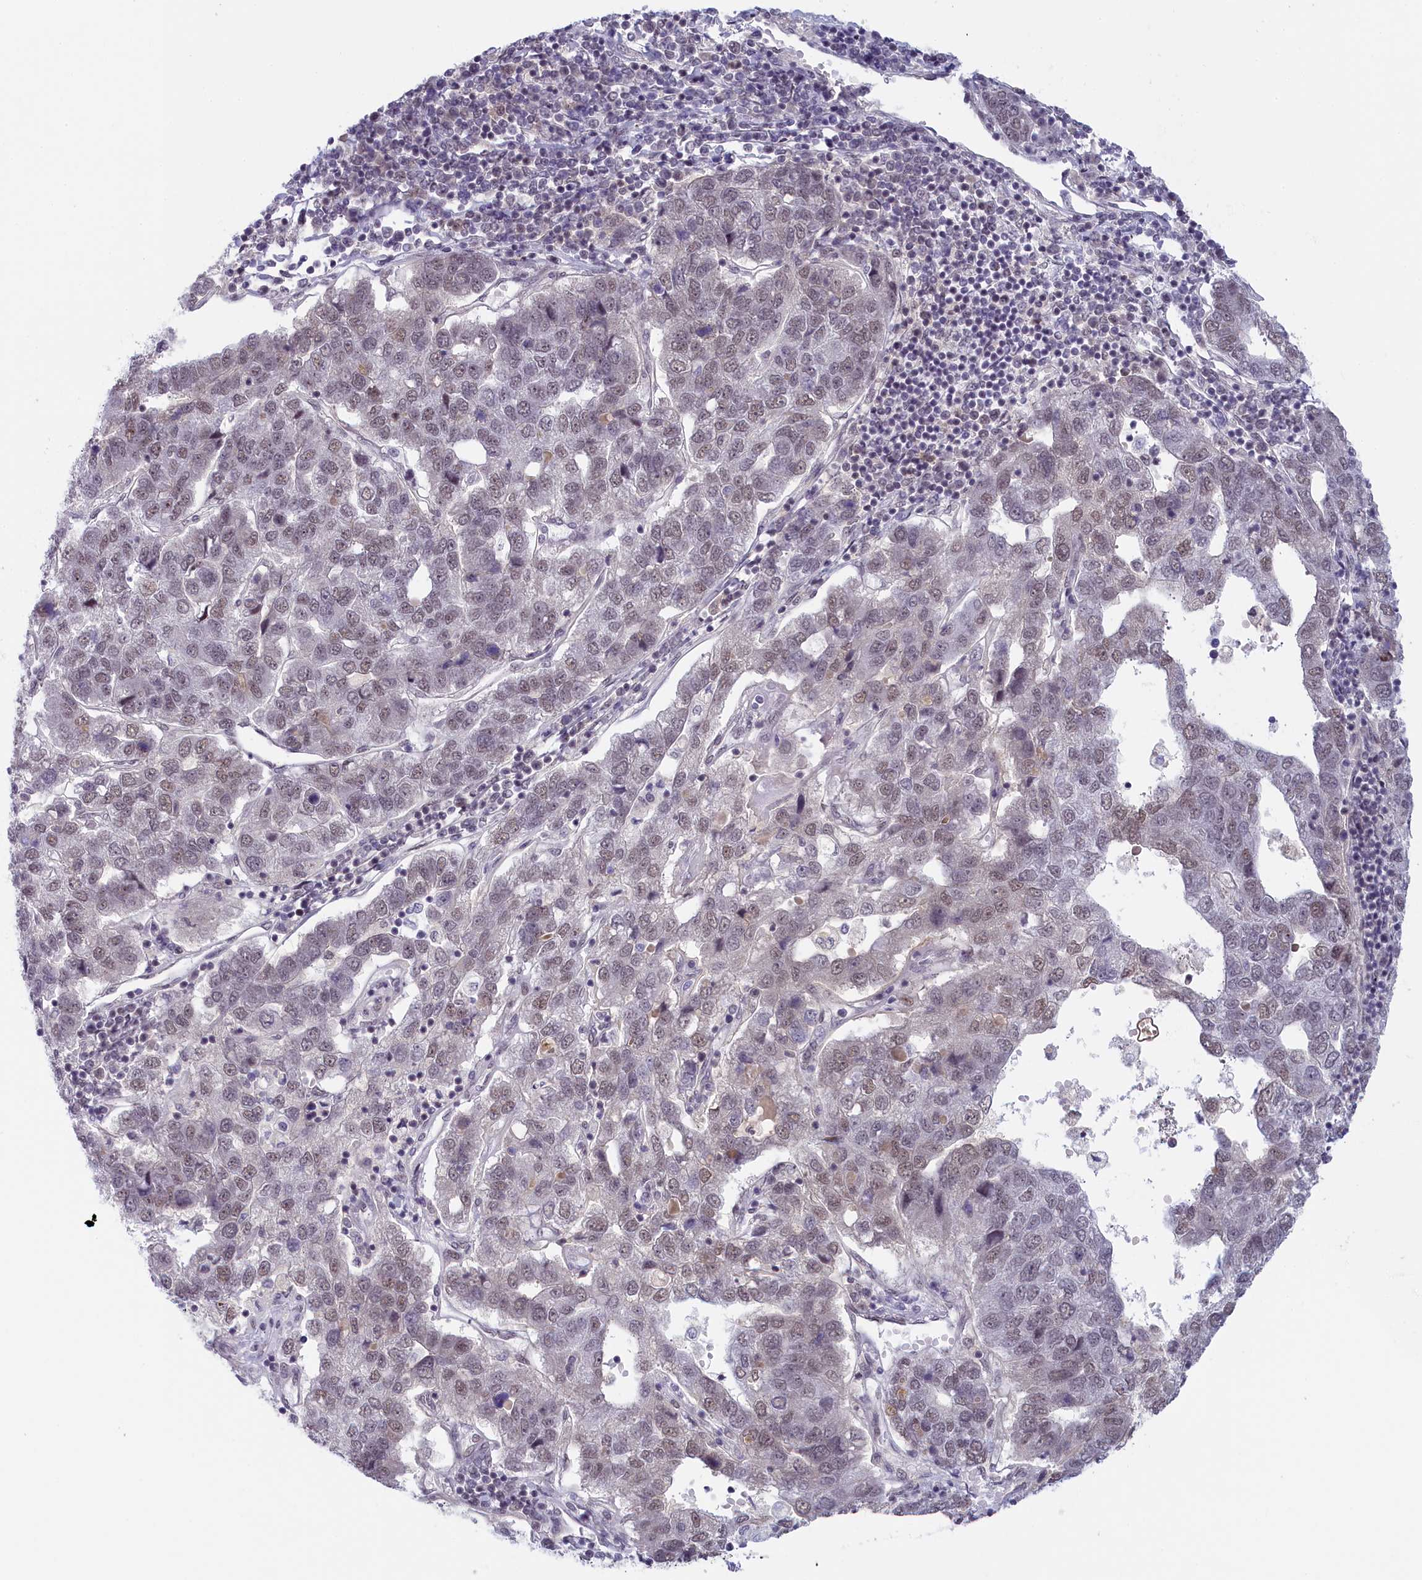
{"staining": {"intensity": "weak", "quantity": "25%-75%", "location": "nuclear"}, "tissue": "pancreatic cancer", "cell_type": "Tumor cells", "image_type": "cancer", "snomed": [{"axis": "morphology", "description": "Adenocarcinoma, NOS"}, {"axis": "topography", "description": "Pancreas"}], "caption": "Immunohistochemical staining of pancreatic cancer reveals weak nuclear protein expression in about 25%-75% of tumor cells.", "gene": "SEC31B", "patient": {"sex": "female", "age": 61}}